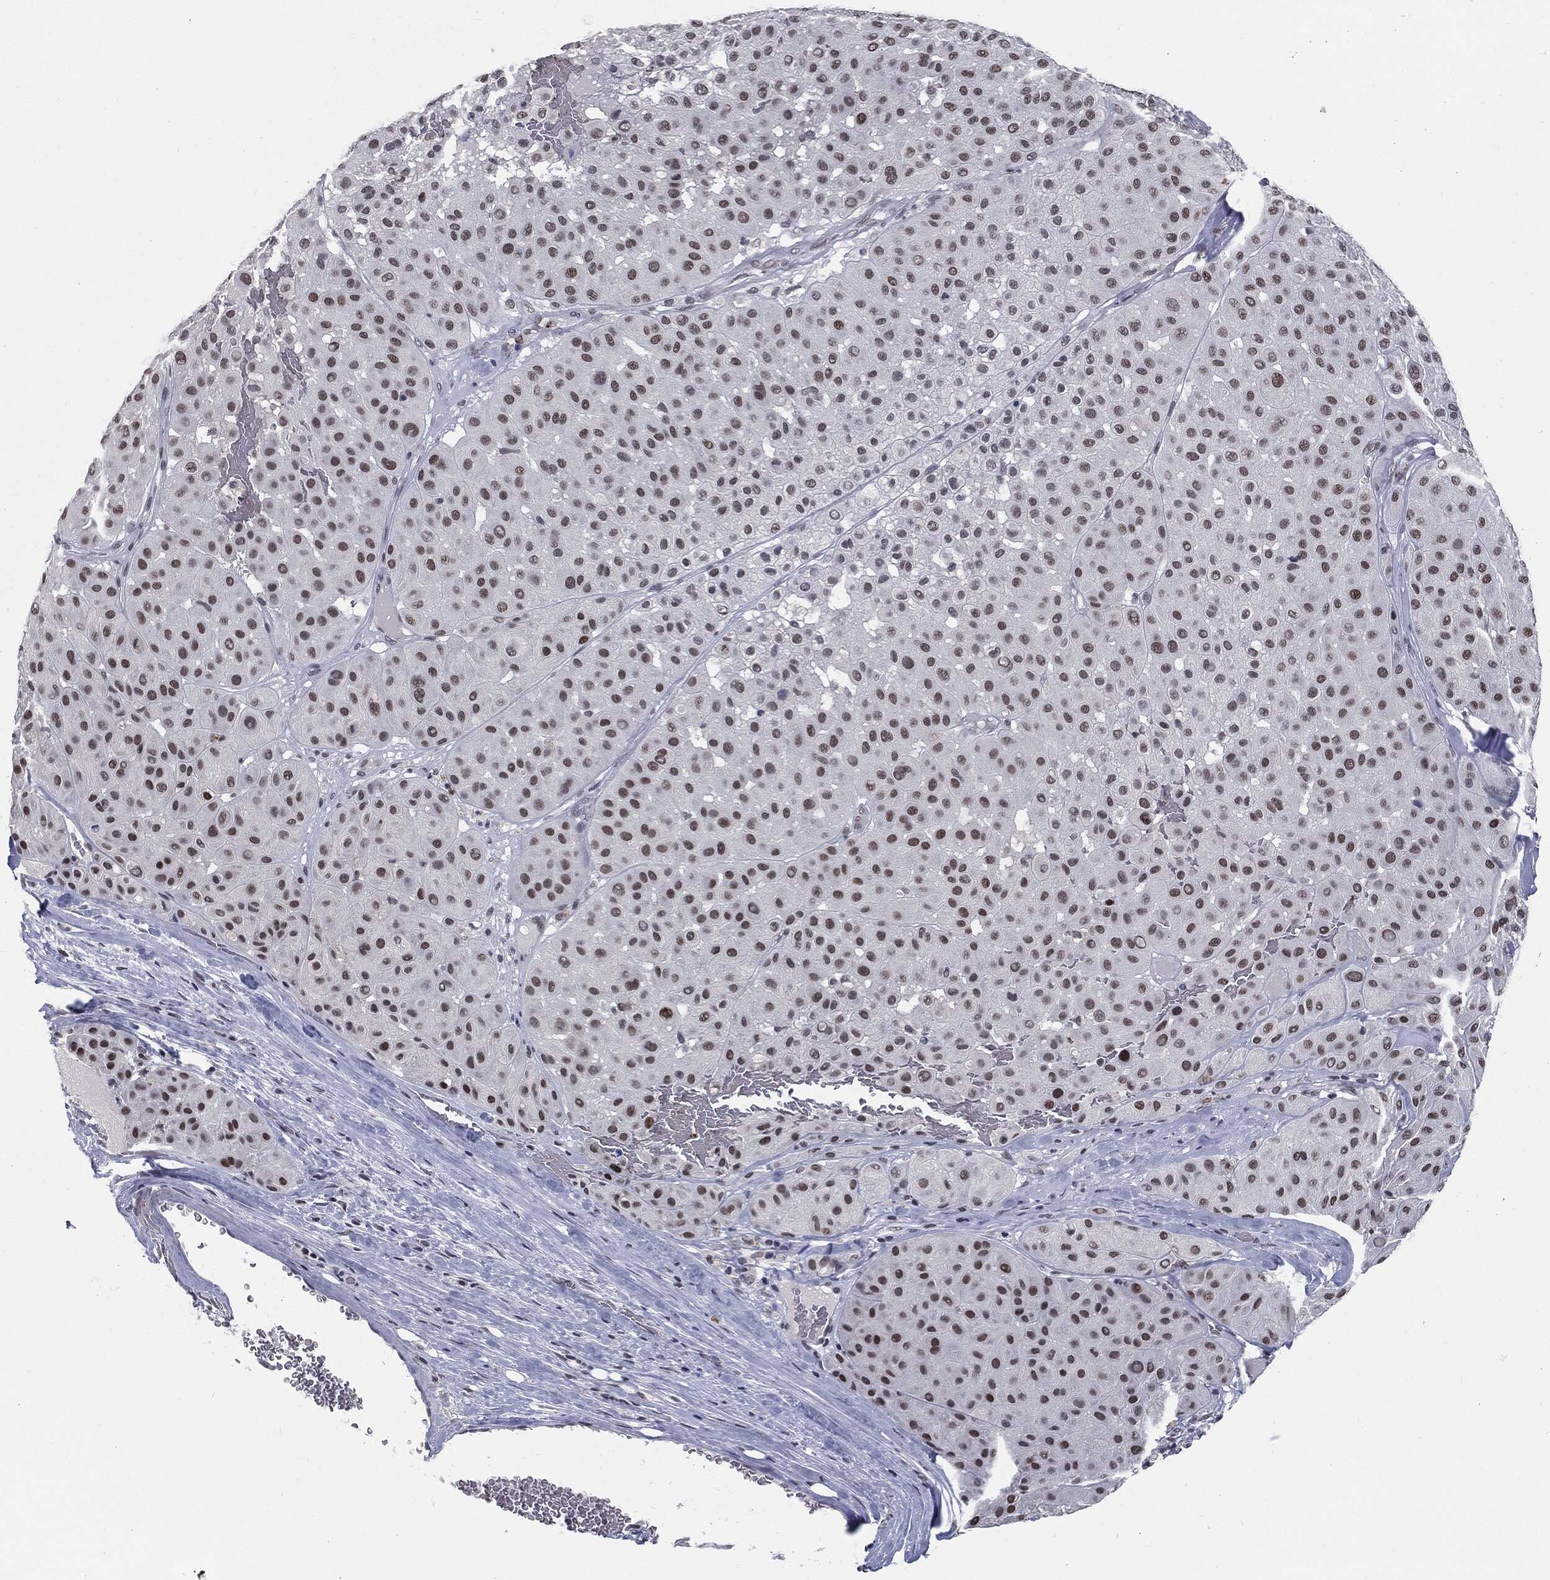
{"staining": {"intensity": "moderate", "quantity": "25%-75%", "location": "nuclear"}, "tissue": "melanoma", "cell_type": "Tumor cells", "image_type": "cancer", "snomed": [{"axis": "morphology", "description": "Malignant melanoma, Metastatic site"}, {"axis": "topography", "description": "Smooth muscle"}], "caption": "Human melanoma stained for a protein (brown) reveals moderate nuclear positive staining in approximately 25%-75% of tumor cells.", "gene": "ANXA1", "patient": {"sex": "male", "age": 41}}